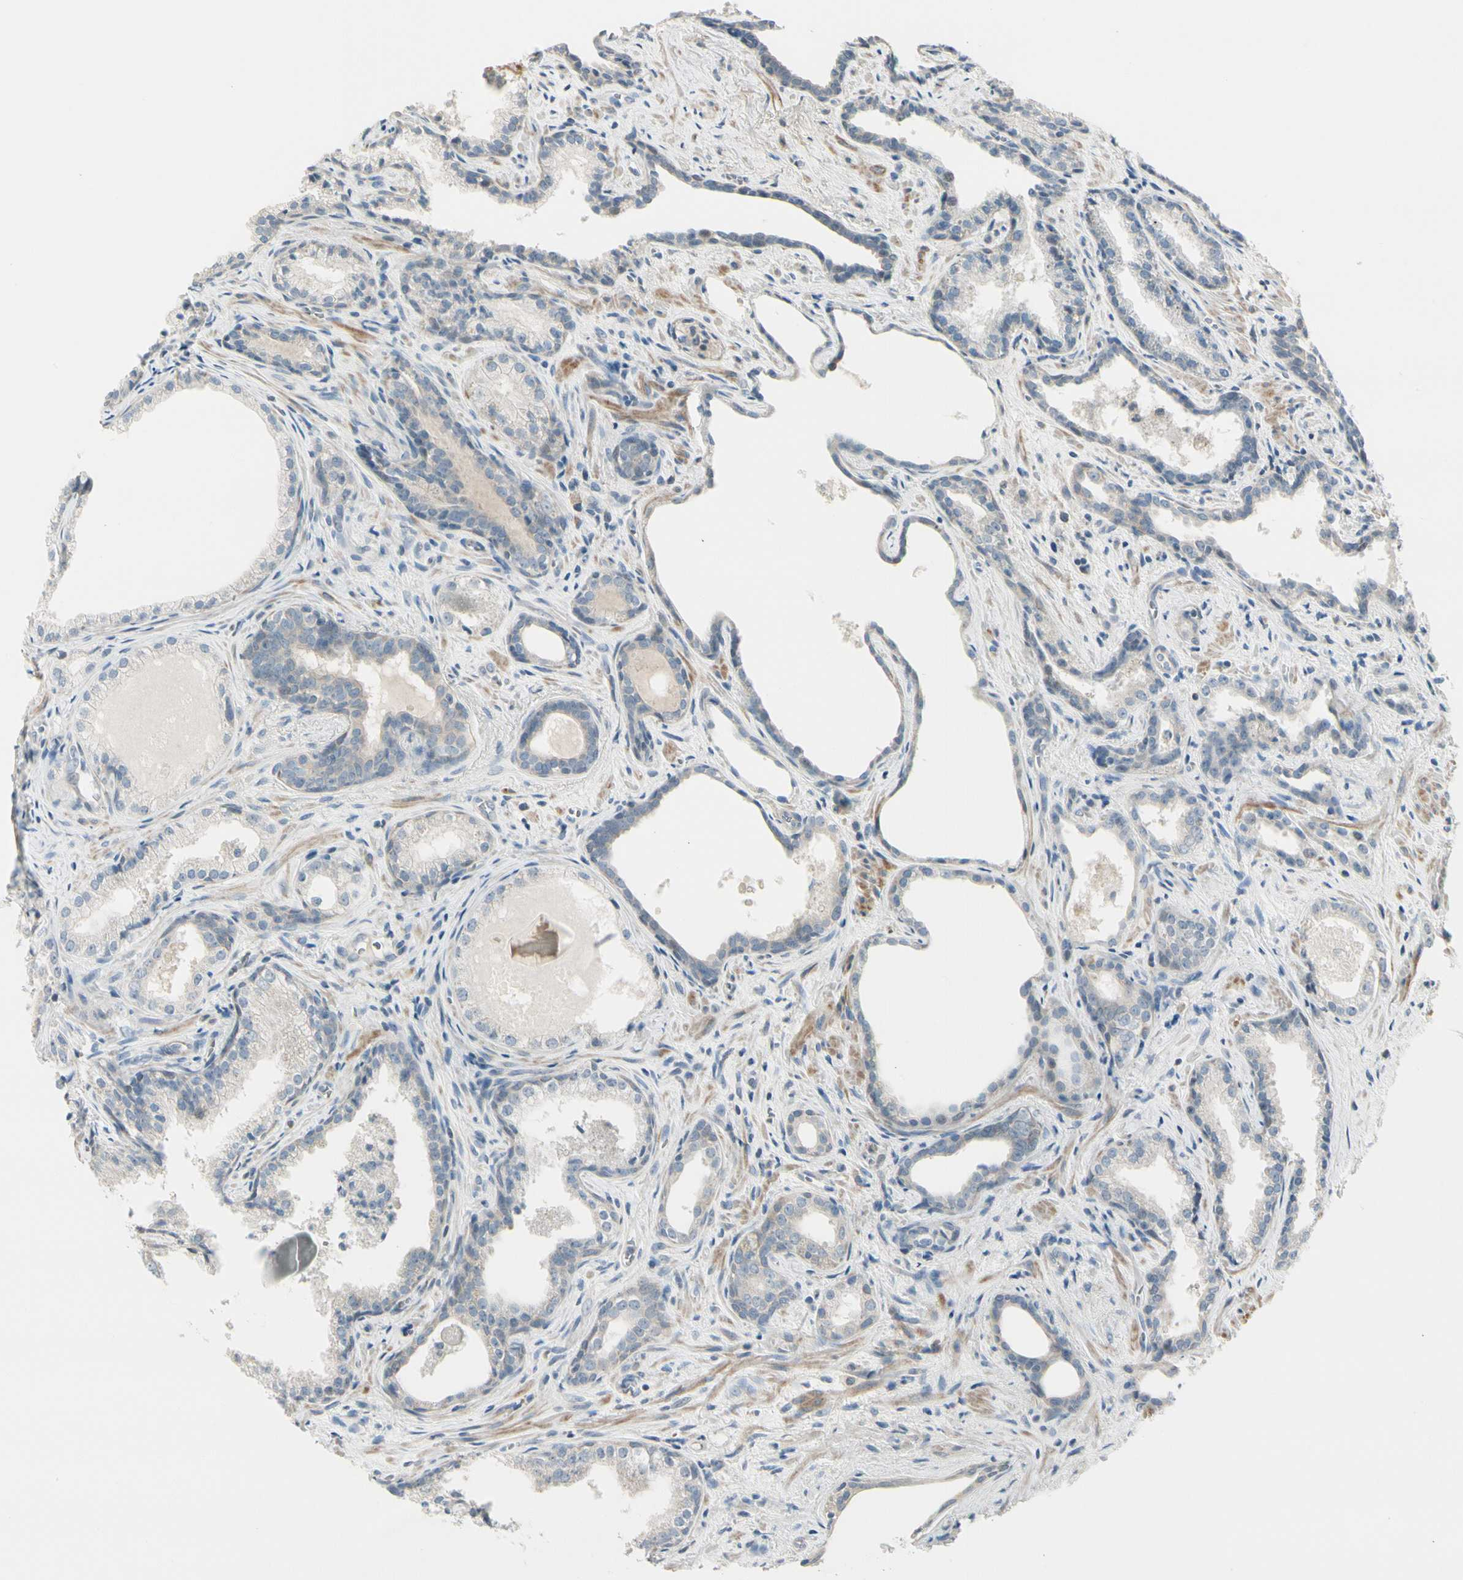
{"staining": {"intensity": "negative", "quantity": "none", "location": "none"}, "tissue": "prostate cancer", "cell_type": "Tumor cells", "image_type": "cancer", "snomed": [{"axis": "morphology", "description": "Adenocarcinoma, Low grade"}, {"axis": "topography", "description": "Prostate"}], "caption": "Tumor cells show no significant positivity in prostate low-grade adenocarcinoma. (DAB immunohistochemistry (IHC) with hematoxylin counter stain).", "gene": "CYP2E1", "patient": {"sex": "male", "age": 60}}